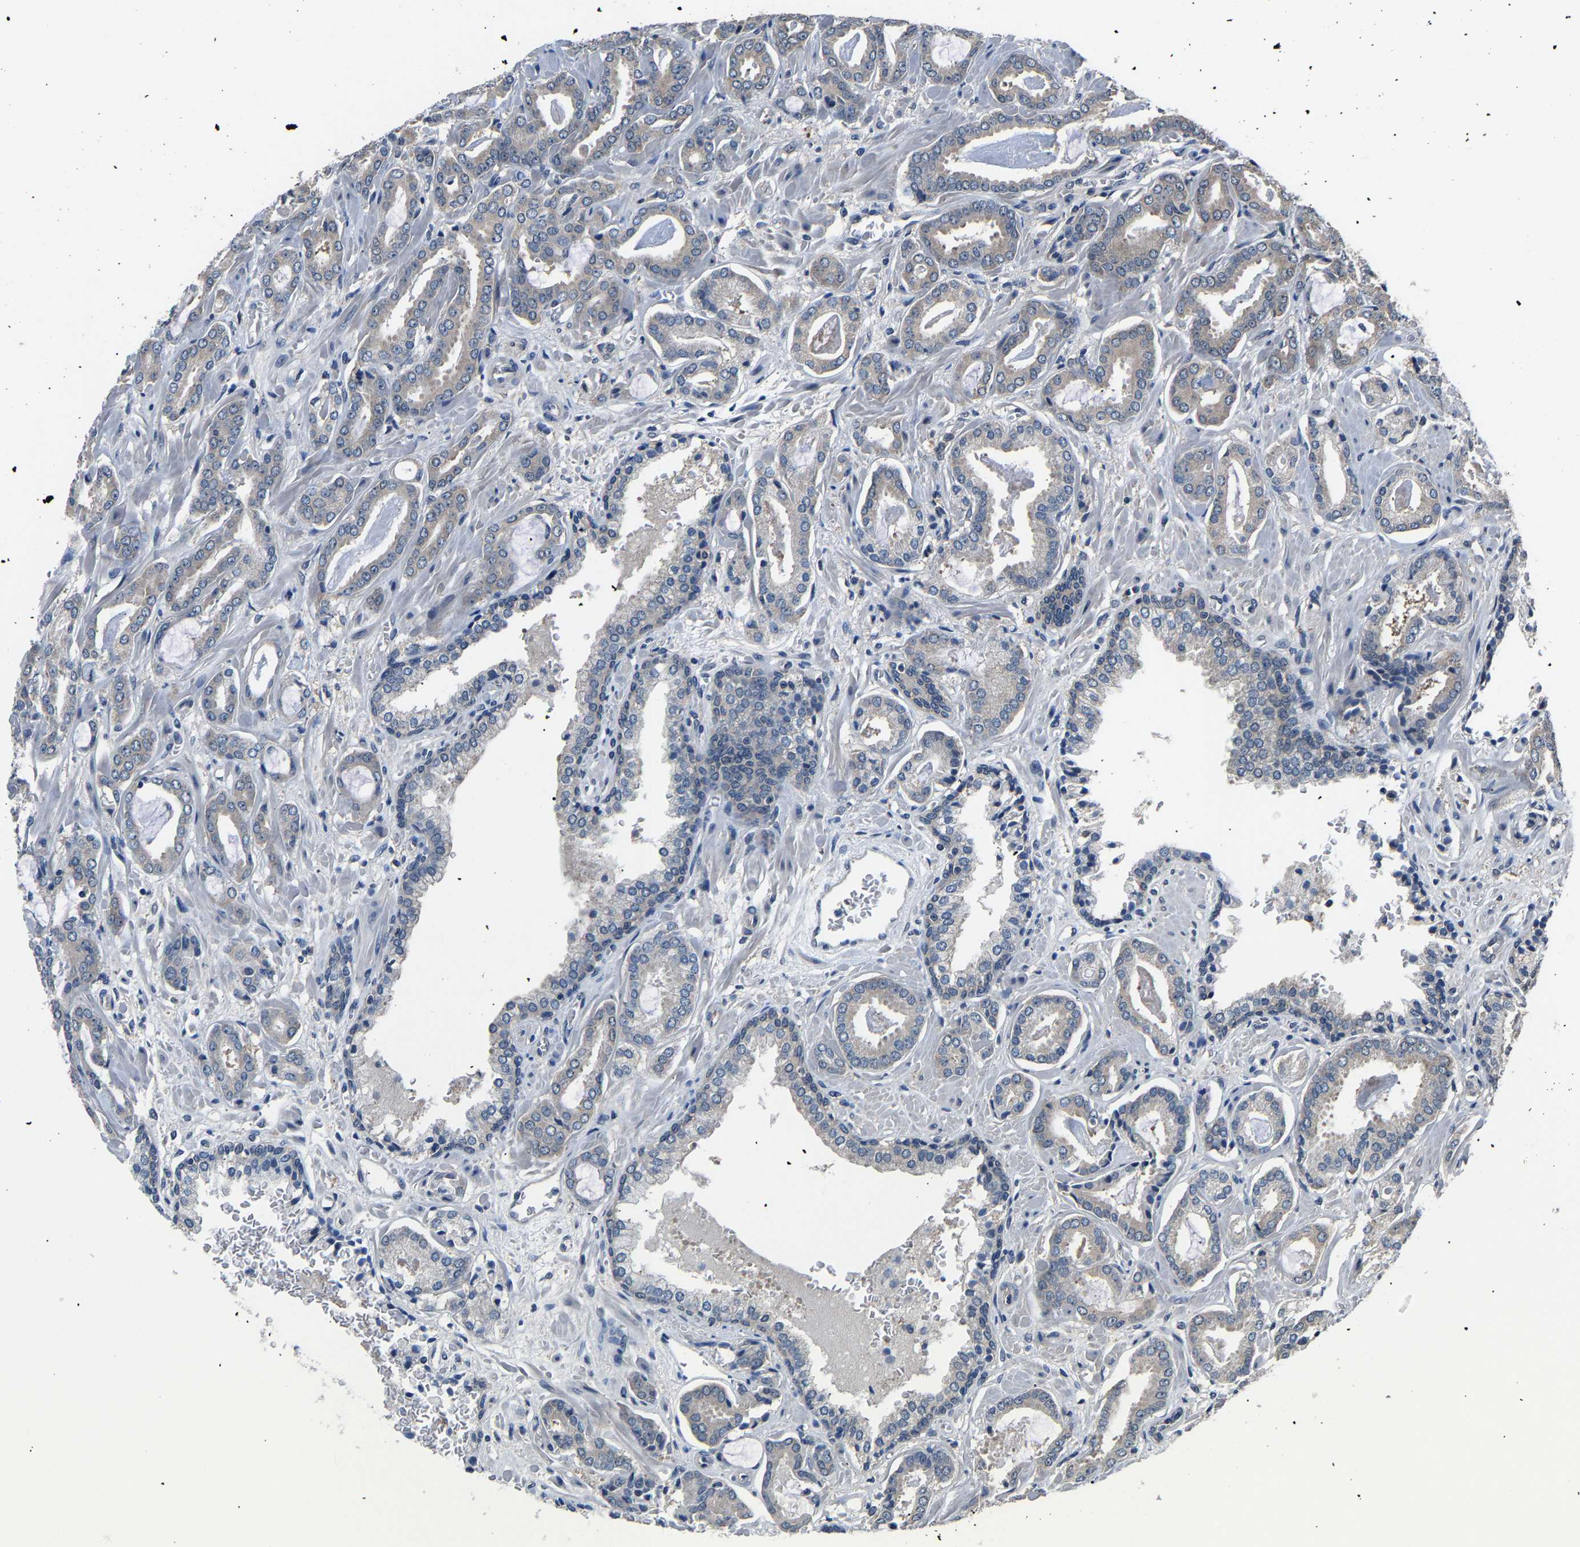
{"staining": {"intensity": "negative", "quantity": "none", "location": "none"}, "tissue": "prostate cancer", "cell_type": "Tumor cells", "image_type": "cancer", "snomed": [{"axis": "morphology", "description": "Adenocarcinoma, Low grade"}, {"axis": "topography", "description": "Prostate"}], "caption": "Protein analysis of prostate low-grade adenocarcinoma reveals no significant positivity in tumor cells.", "gene": "ABCC9", "patient": {"sex": "male", "age": 53}}